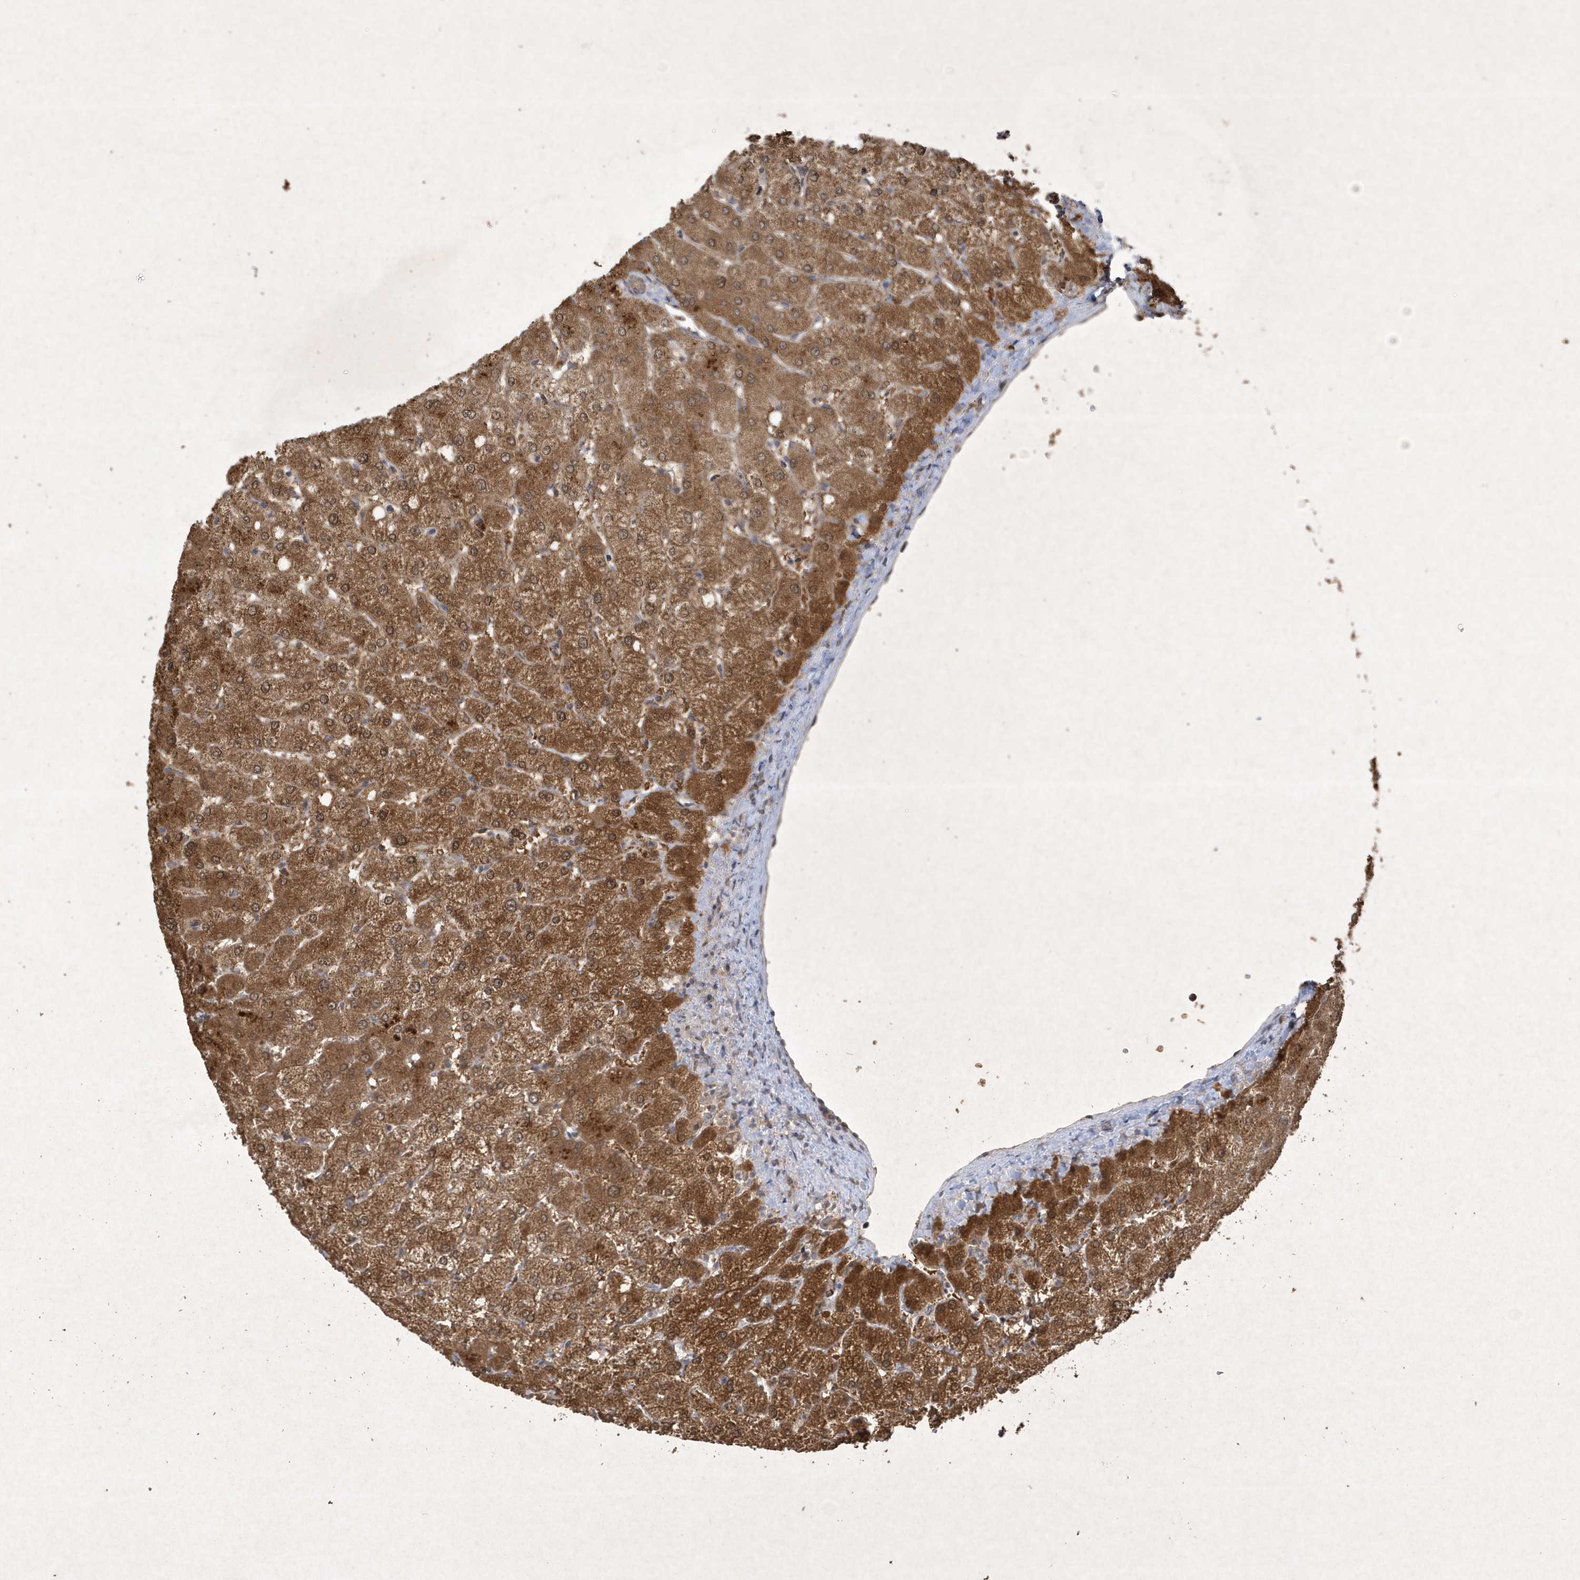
{"staining": {"intensity": "weak", "quantity": "25%-75%", "location": "cytoplasmic/membranous"}, "tissue": "liver", "cell_type": "Cholangiocytes", "image_type": "normal", "snomed": [{"axis": "morphology", "description": "Normal tissue, NOS"}, {"axis": "topography", "description": "Liver"}], "caption": "Weak cytoplasmic/membranous positivity is appreciated in about 25%-75% of cholangiocytes in benign liver.", "gene": "AKR7A2", "patient": {"sex": "female", "age": 54}}